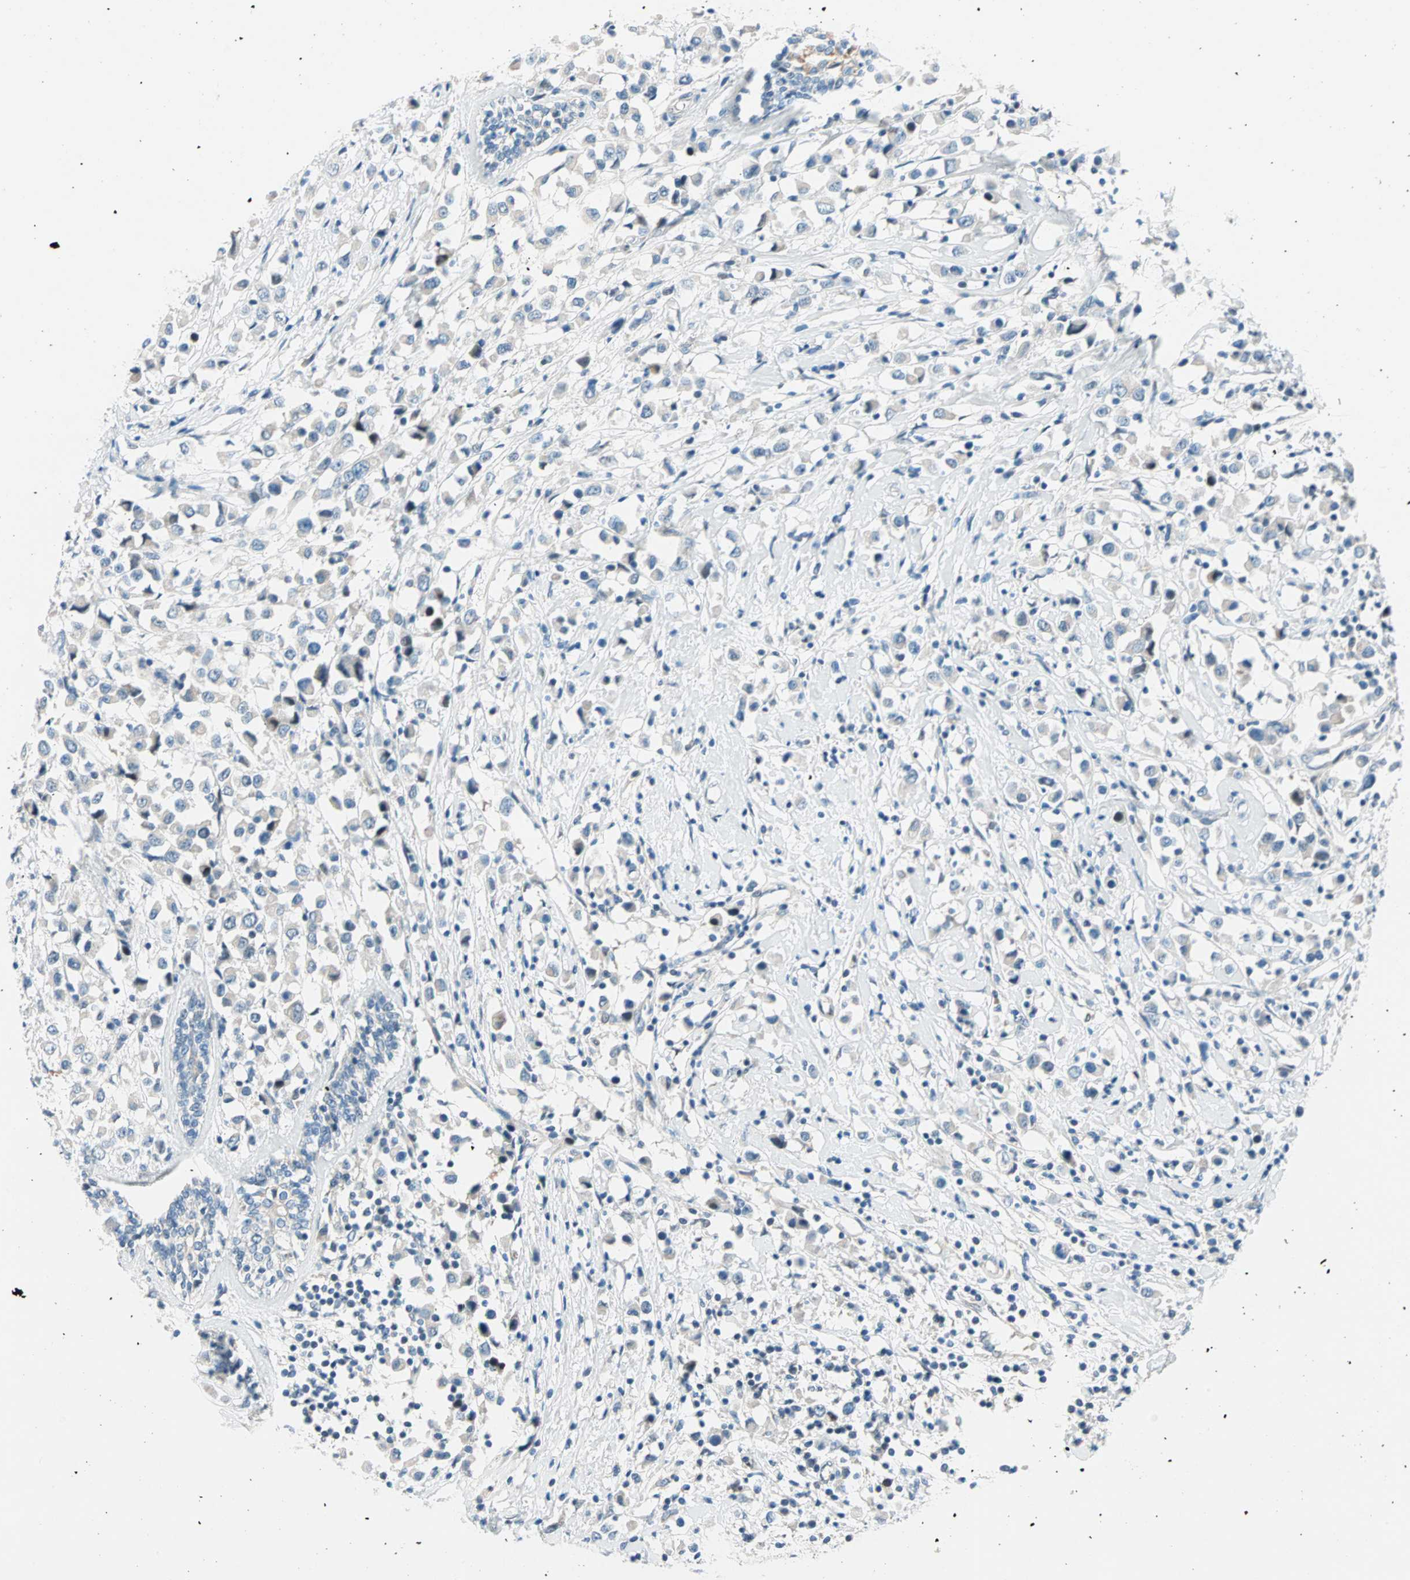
{"staining": {"intensity": "negative", "quantity": "none", "location": "none"}, "tissue": "breast cancer", "cell_type": "Tumor cells", "image_type": "cancer", "snomed": [{"axis": "morphology", "description": "Duct carcinoma"}, {"axis": "topography", "description": "Breast"}], "caption": "Immunohistochemistry of breast intraductal carcinoma displays no positivity in tumor cells.", "gene": "TMEM163", "patient": {"sex": "female", "age": 61}}